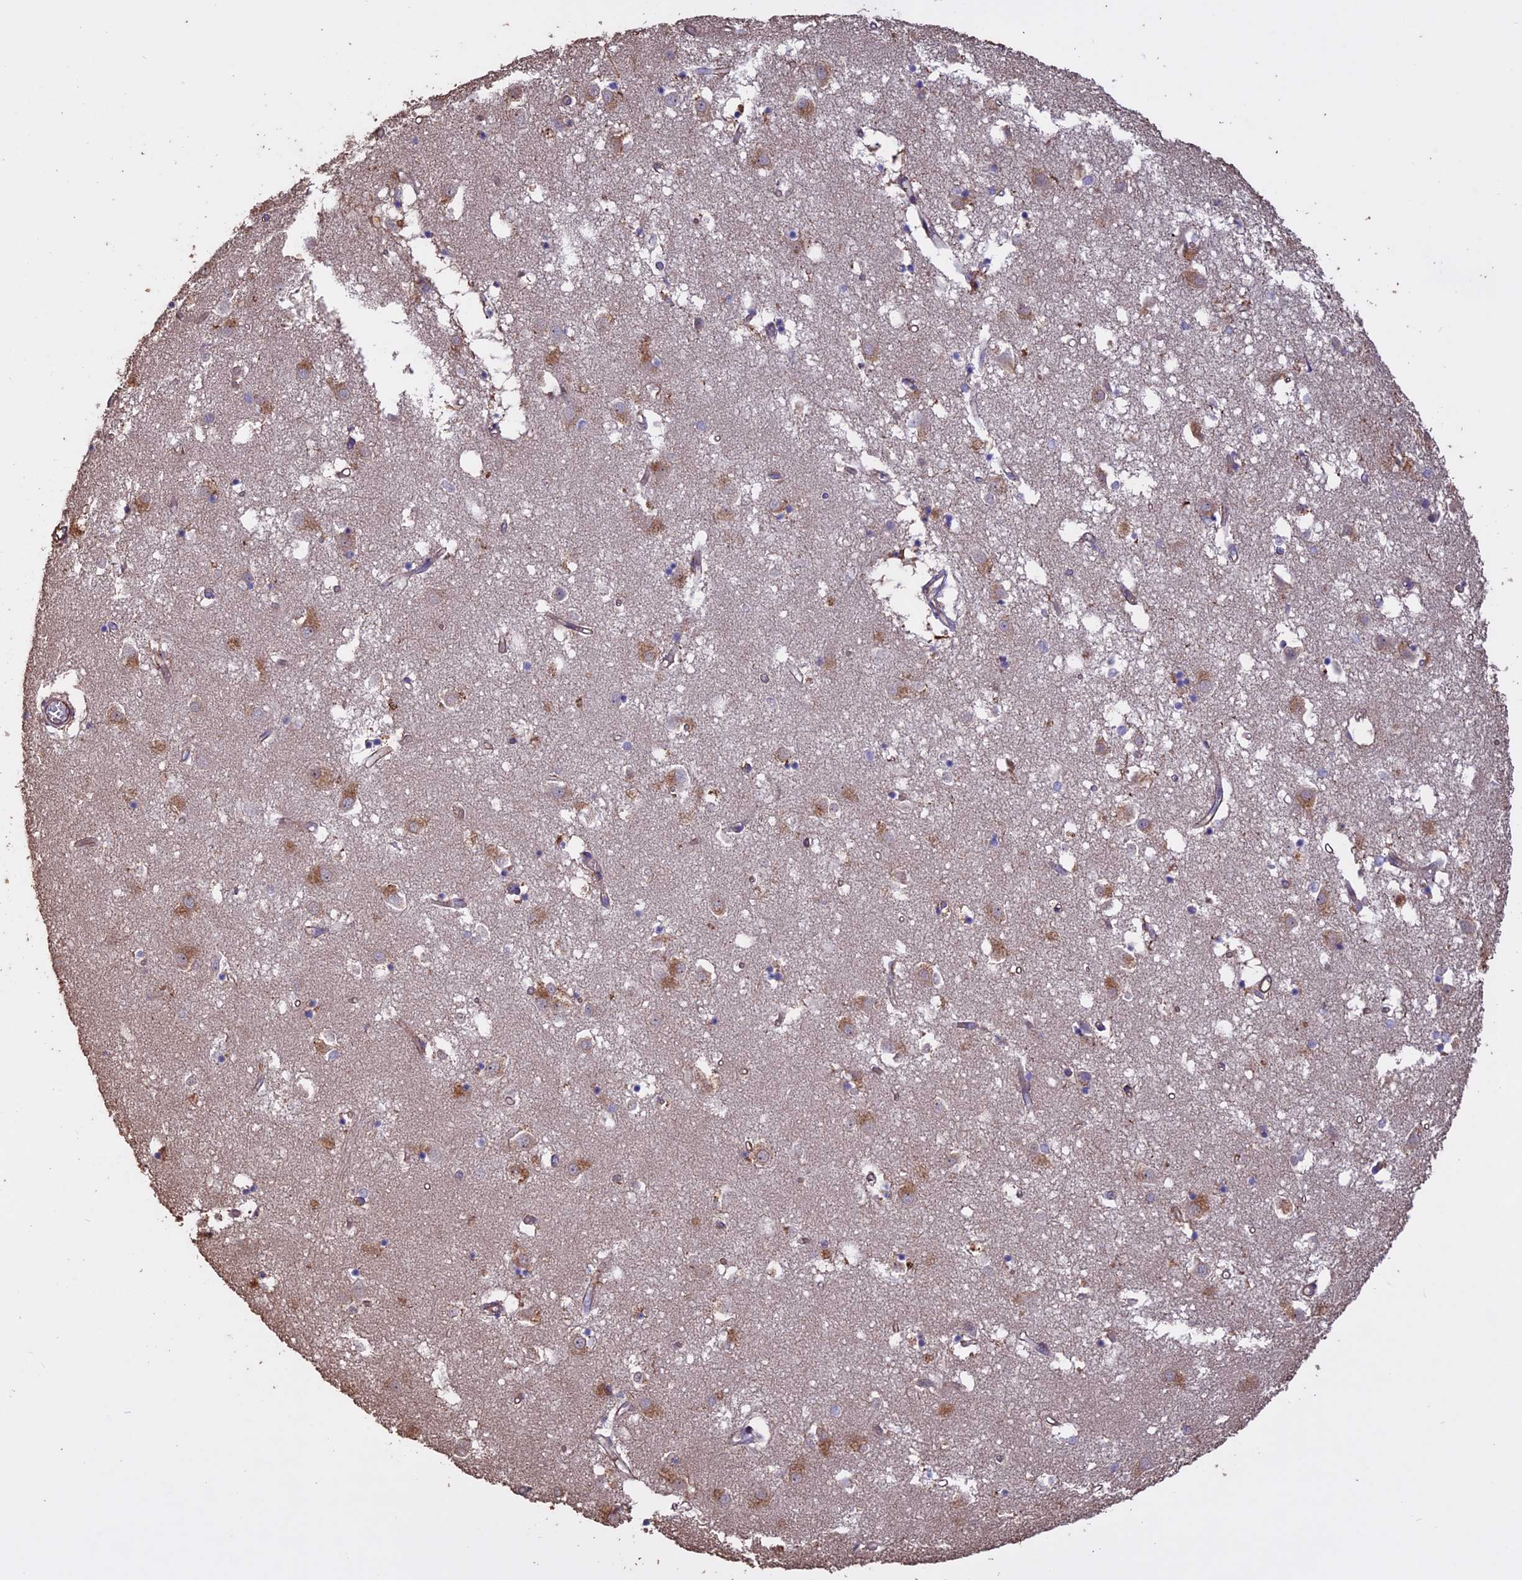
{"staining": {"intensity": "weak", "quantity": "<25%", "location": "cytoplasmic/membranous"}, "tissue": "caudate", "cell_type": "Glial cells", "image_type": "normal", "snomed": [{"axis": "morphology", "description": "Normal tissue, NOS"}, {"axis": "topography", "description": "Lateral ventricle wall"}], "caption": "A high-resolution image shows IHC staining of benign caudate, which displays no significant expression in glial cells. (DAB (3,3'-diaminobenzidine) IHC, high magnification).", "gene": "CCDC148", "patient": {"sex": "male", "age": 70}}